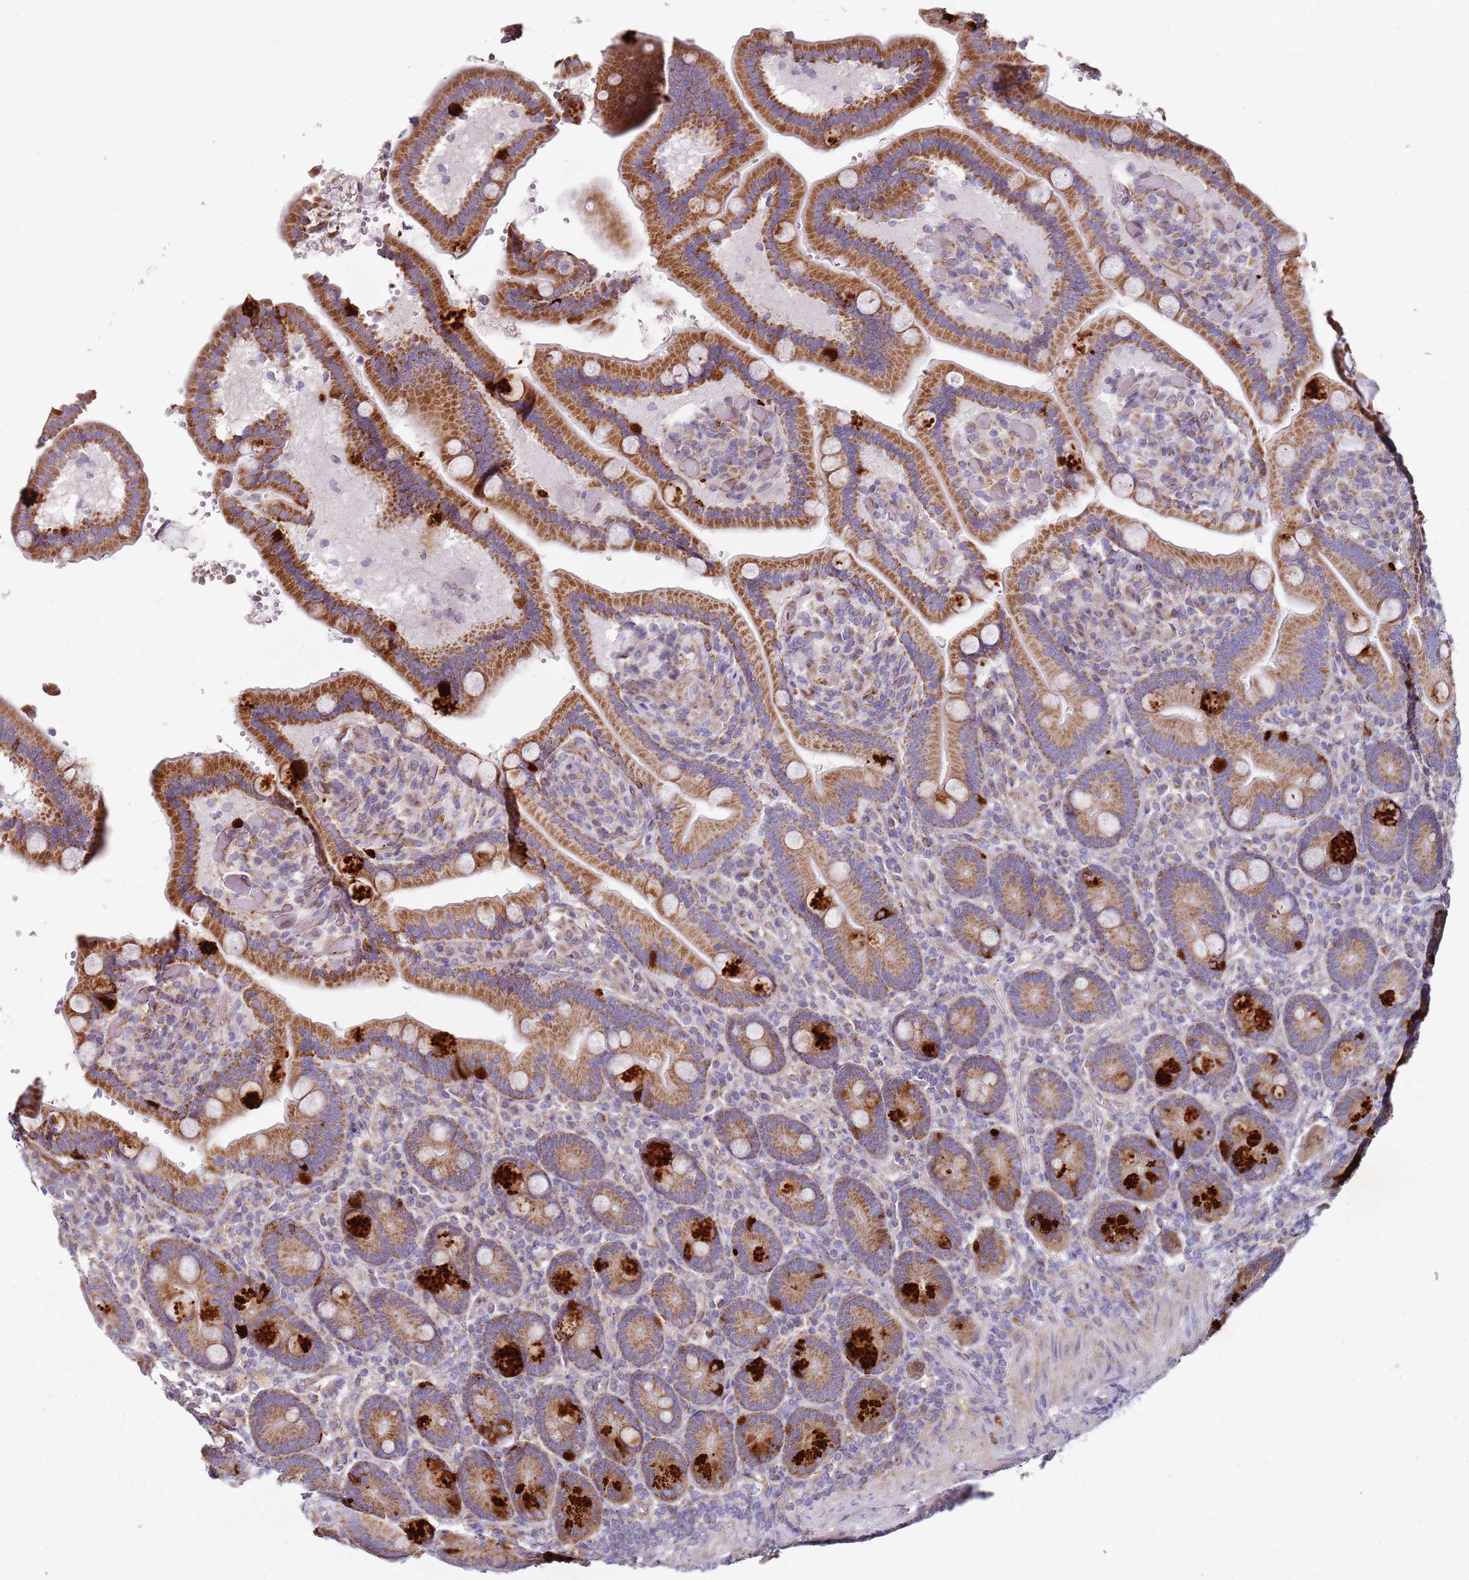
{"staining": {"intensity": "moderate", "quantity": ">75%", "location": "cytoplasmic/membranous"}, "tissue": "duodenum", "cell_type": "Glandular cells", "image_type": "normal", "snomed": [{"axis": "morphology", "description": "Normal tissue, NOS"}, {"axis": "topography", "description": "Duodenum"}], "caption": "Protein positivity by IHC demonstrates moderate cytoplasmic/membranous positivity in approximately >75% of glandular cells in unremarkable duodenum.", "gene": "ALS2", "patient": {"sex": "female", "age": 62}}